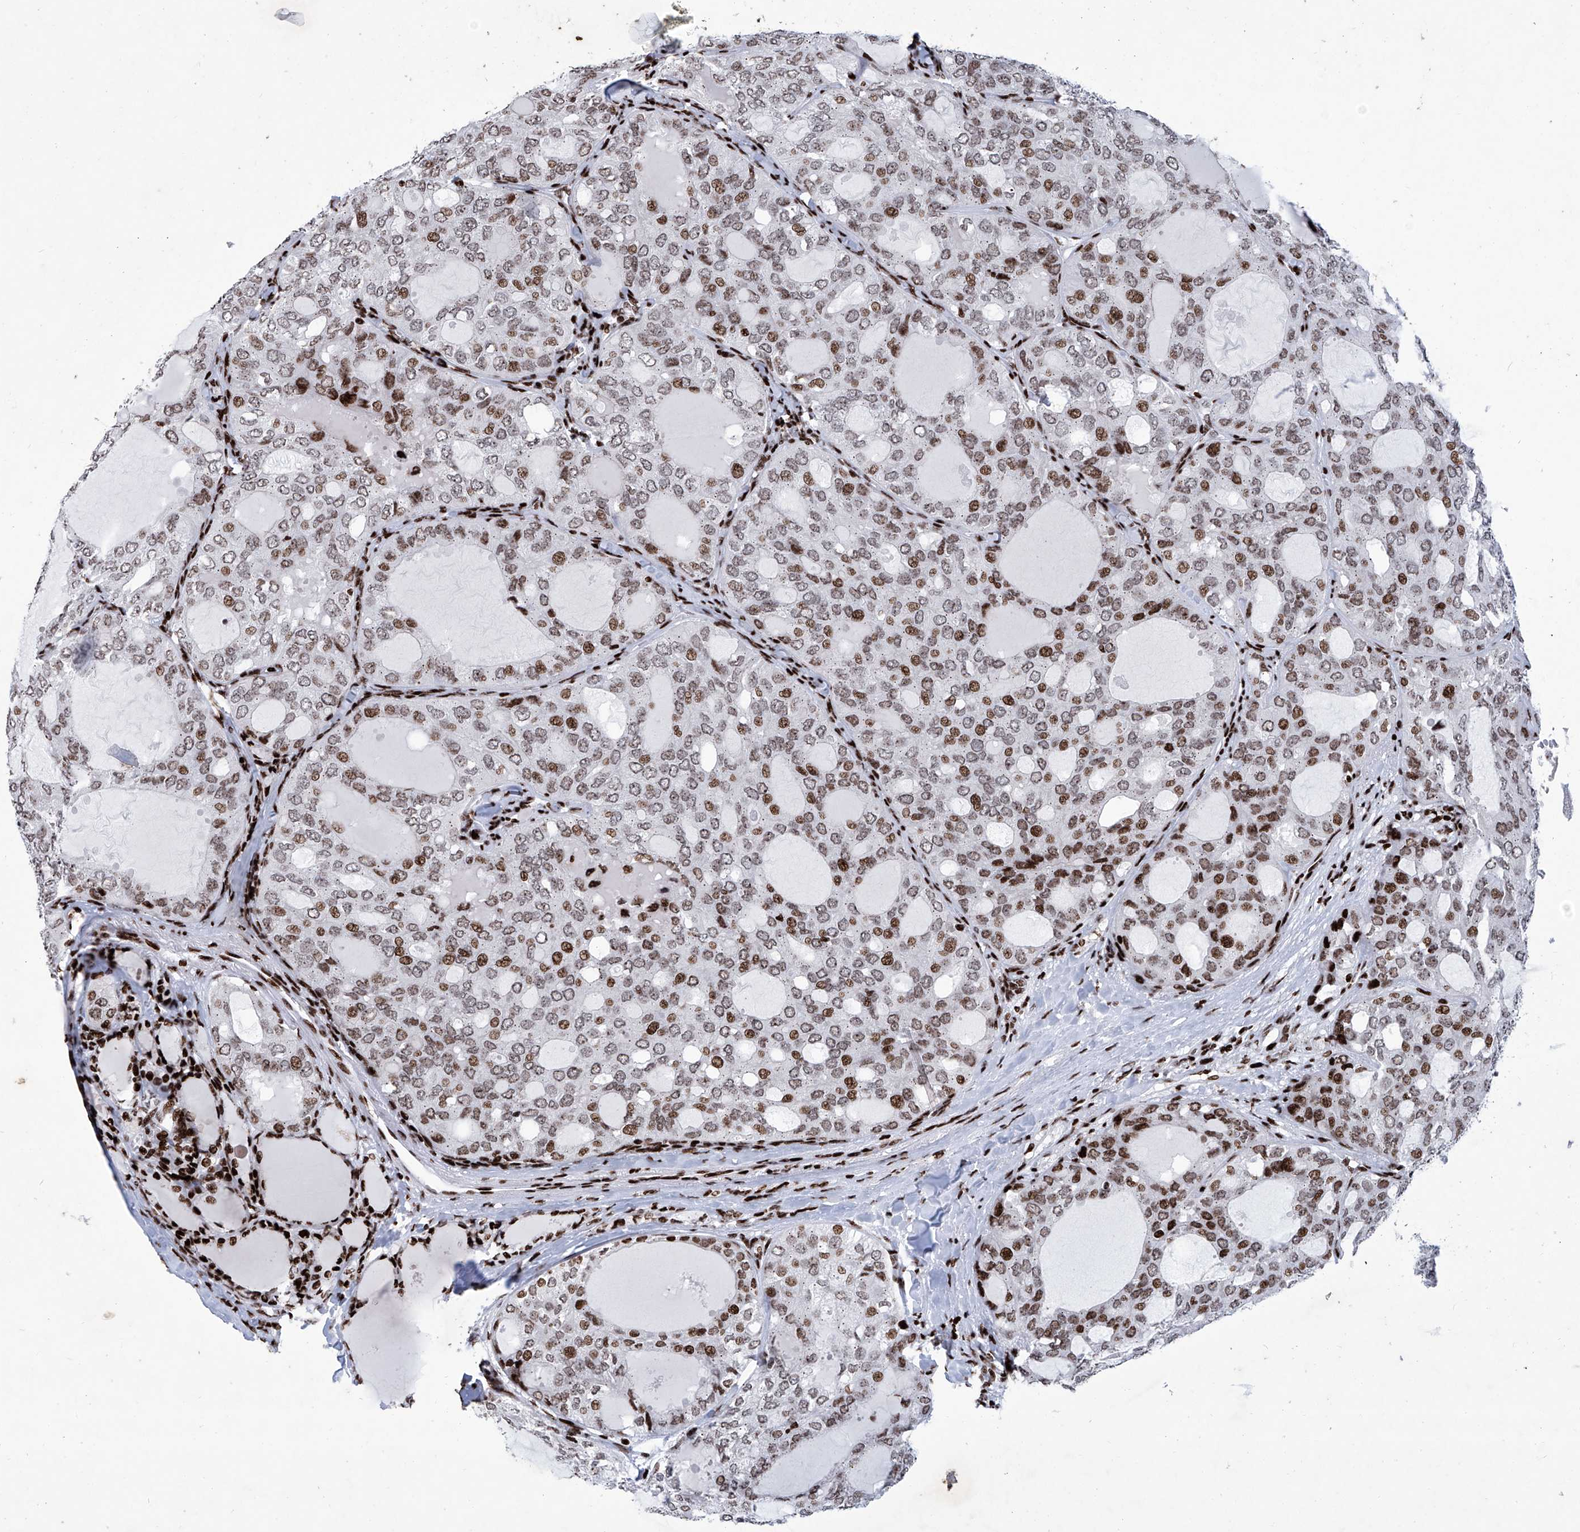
{"staining": {"intensity": "moderate", "quantity": ">75%", "location": "nuclear"}, "tissue": "thyroid cancer", "cell_type": "Tumor cells", "image_type": "cancer", "snomed": [{"axis": "morphology", "description": "Follicular adenoma carcinoma, NOS"}, {"axis": "topography", "description": "Thyroid gland"}], "caption": "IHC photomicrograph of human follicular adenoma carcinoma (thyroid) stained for a protein (brown), which reveals medium levels of moderate nuclear staining in about >75% of tumor cells.", "gene": "HEY2", "patient": {"sex": "male", "age": 75}}